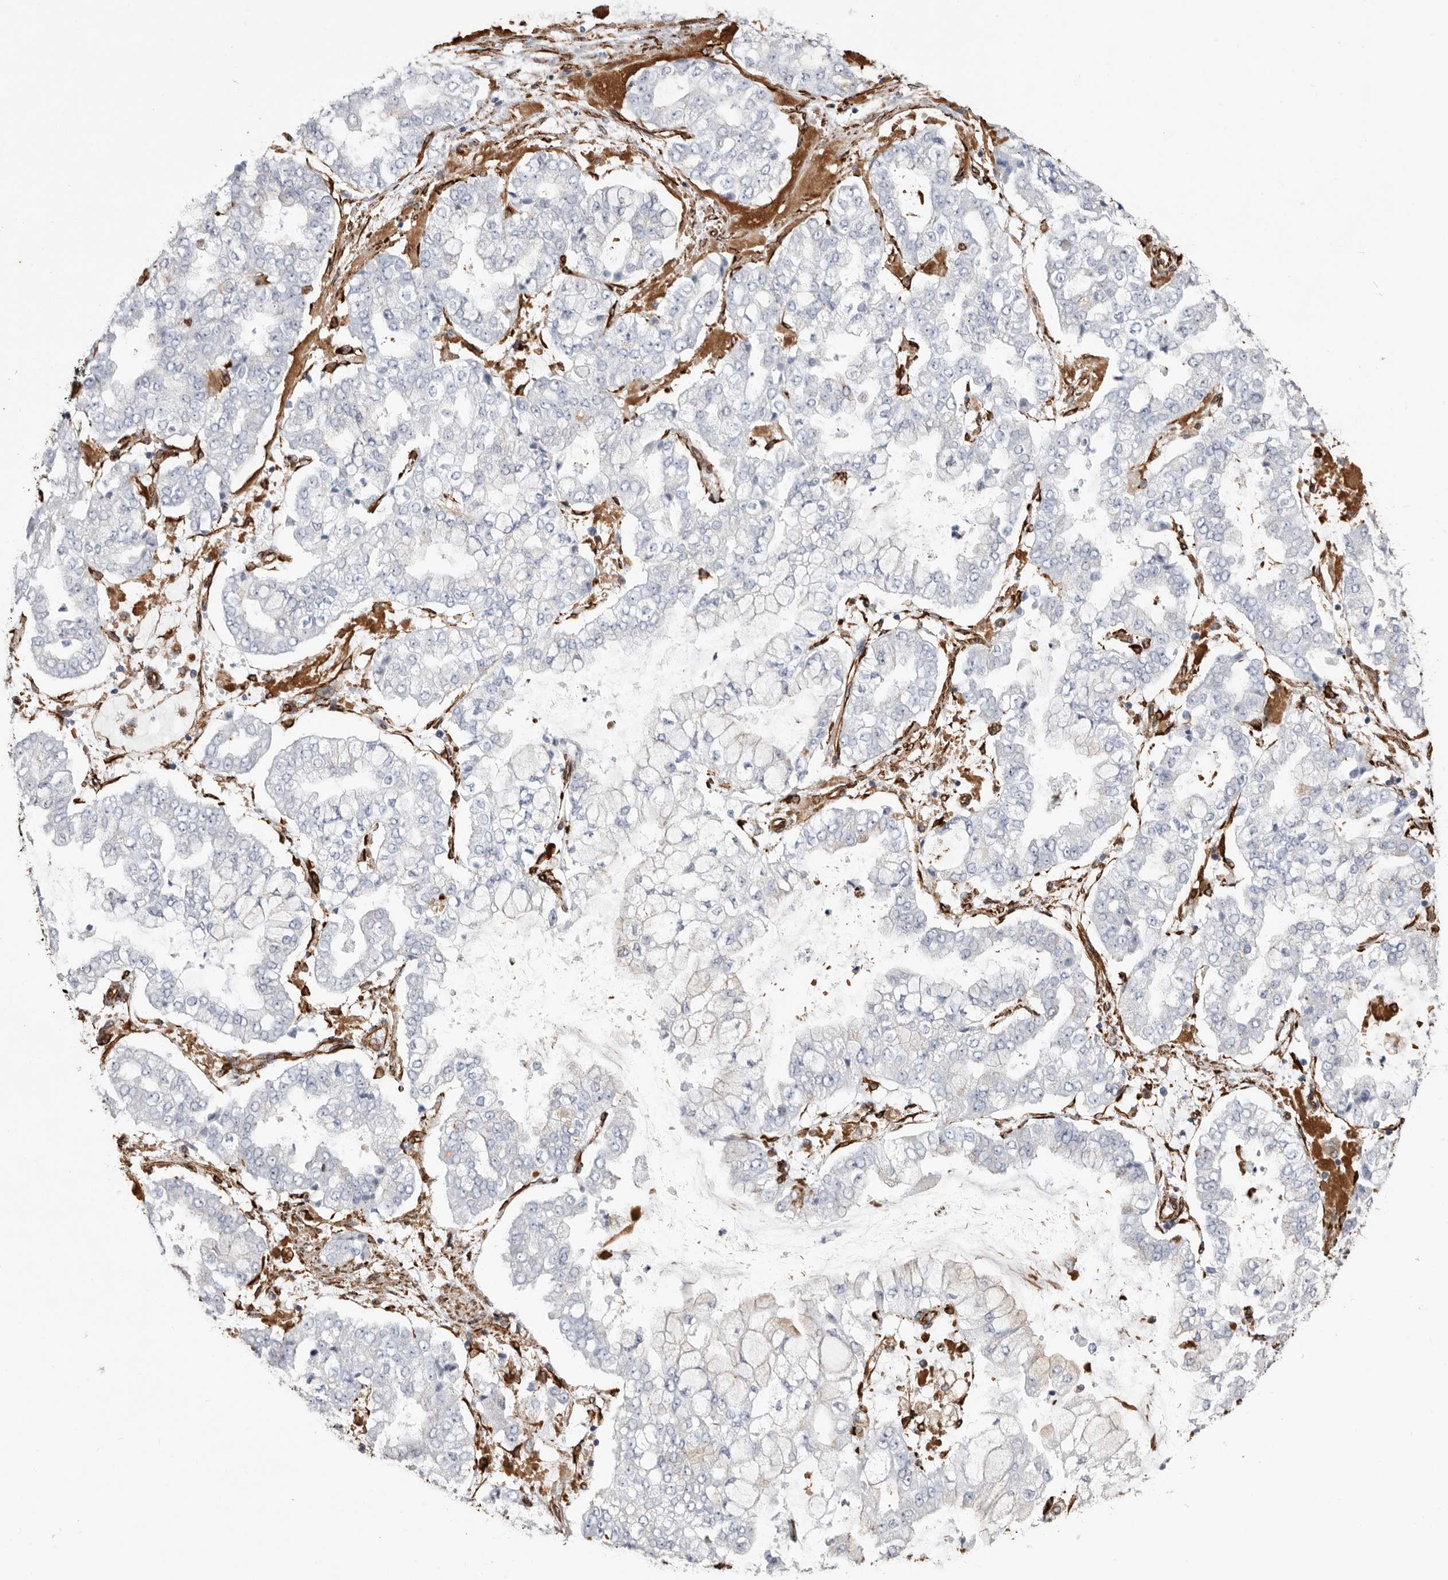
{"staining": {"intensity": "negative", "quantity": "none", "location": "none"}, "tissue": "stomach cancer", "cell_type": "Tumor cells", "image_type": "cancer", "snomed": [{"axis": "morphology", "description": "Adenocarcinoma, NOS"}, {"axis": "topography", "description": "Stomach"}], "caption": "This photomicrograph is of stomach cancer stained with IHC to label a protein in brown with the nuclei are counter-stained blue. There is no staining in tumor cells.", "gene": "SEMA3E", "patient": {"sex": "male", "age": 76}}